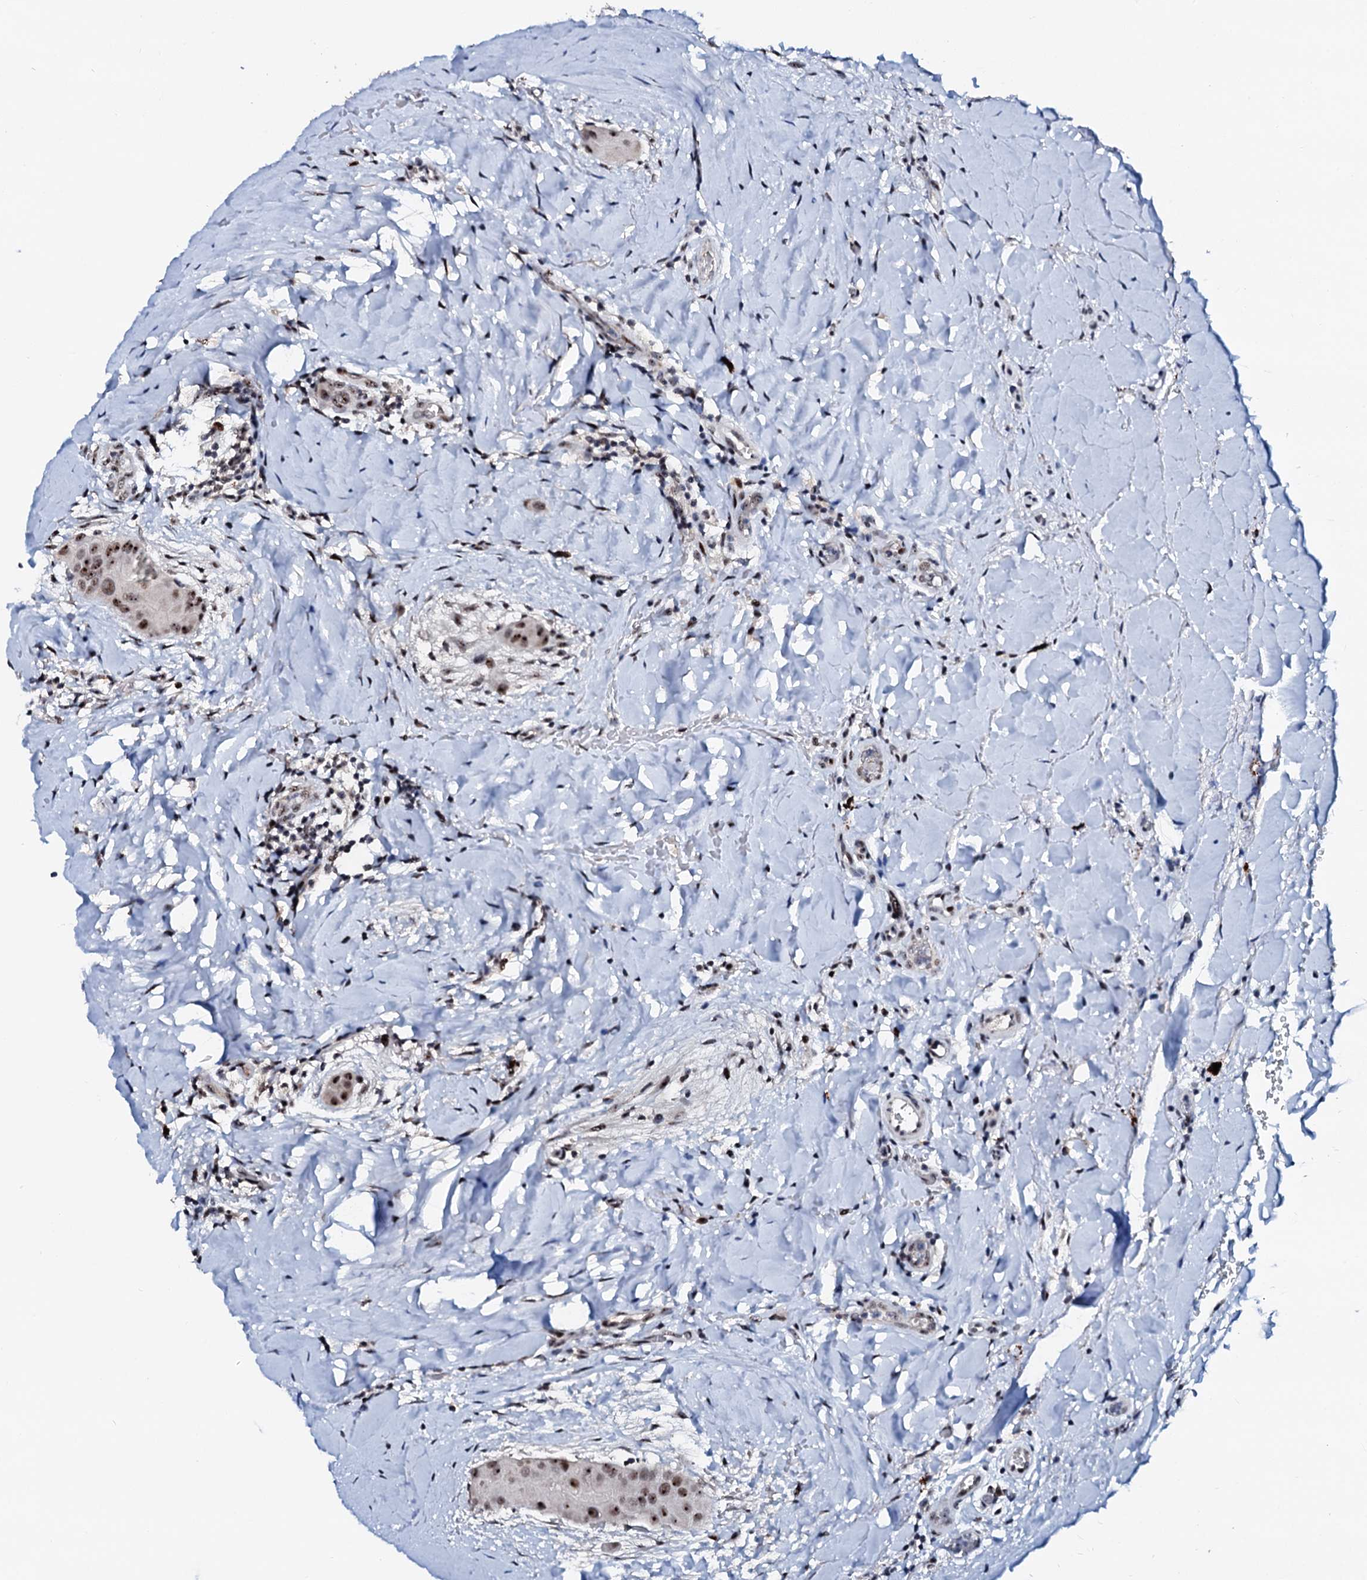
{"staining": {"intensity": "moderate", "quantity": ">75%", "location": "nuclear"}, "tissue": "thyroid cancer", "cell_type": "Tumor cells", "image_type": "cancer", "snomed": [{"axis": "morphology", "description": "Papillary adenocarcinoma, NOS"}, {"axis": "topography", "description": "Thyroid gland"}], "caption": "Immunohistochemical staining of papillary adenocarcinoma (thyroid) demonstrates medium levels of moderate nuclear protein staining in approximately >75% of tumor cells.", "gene": "NEUROG3", "patient": {"sex": "male", "age": 33}}